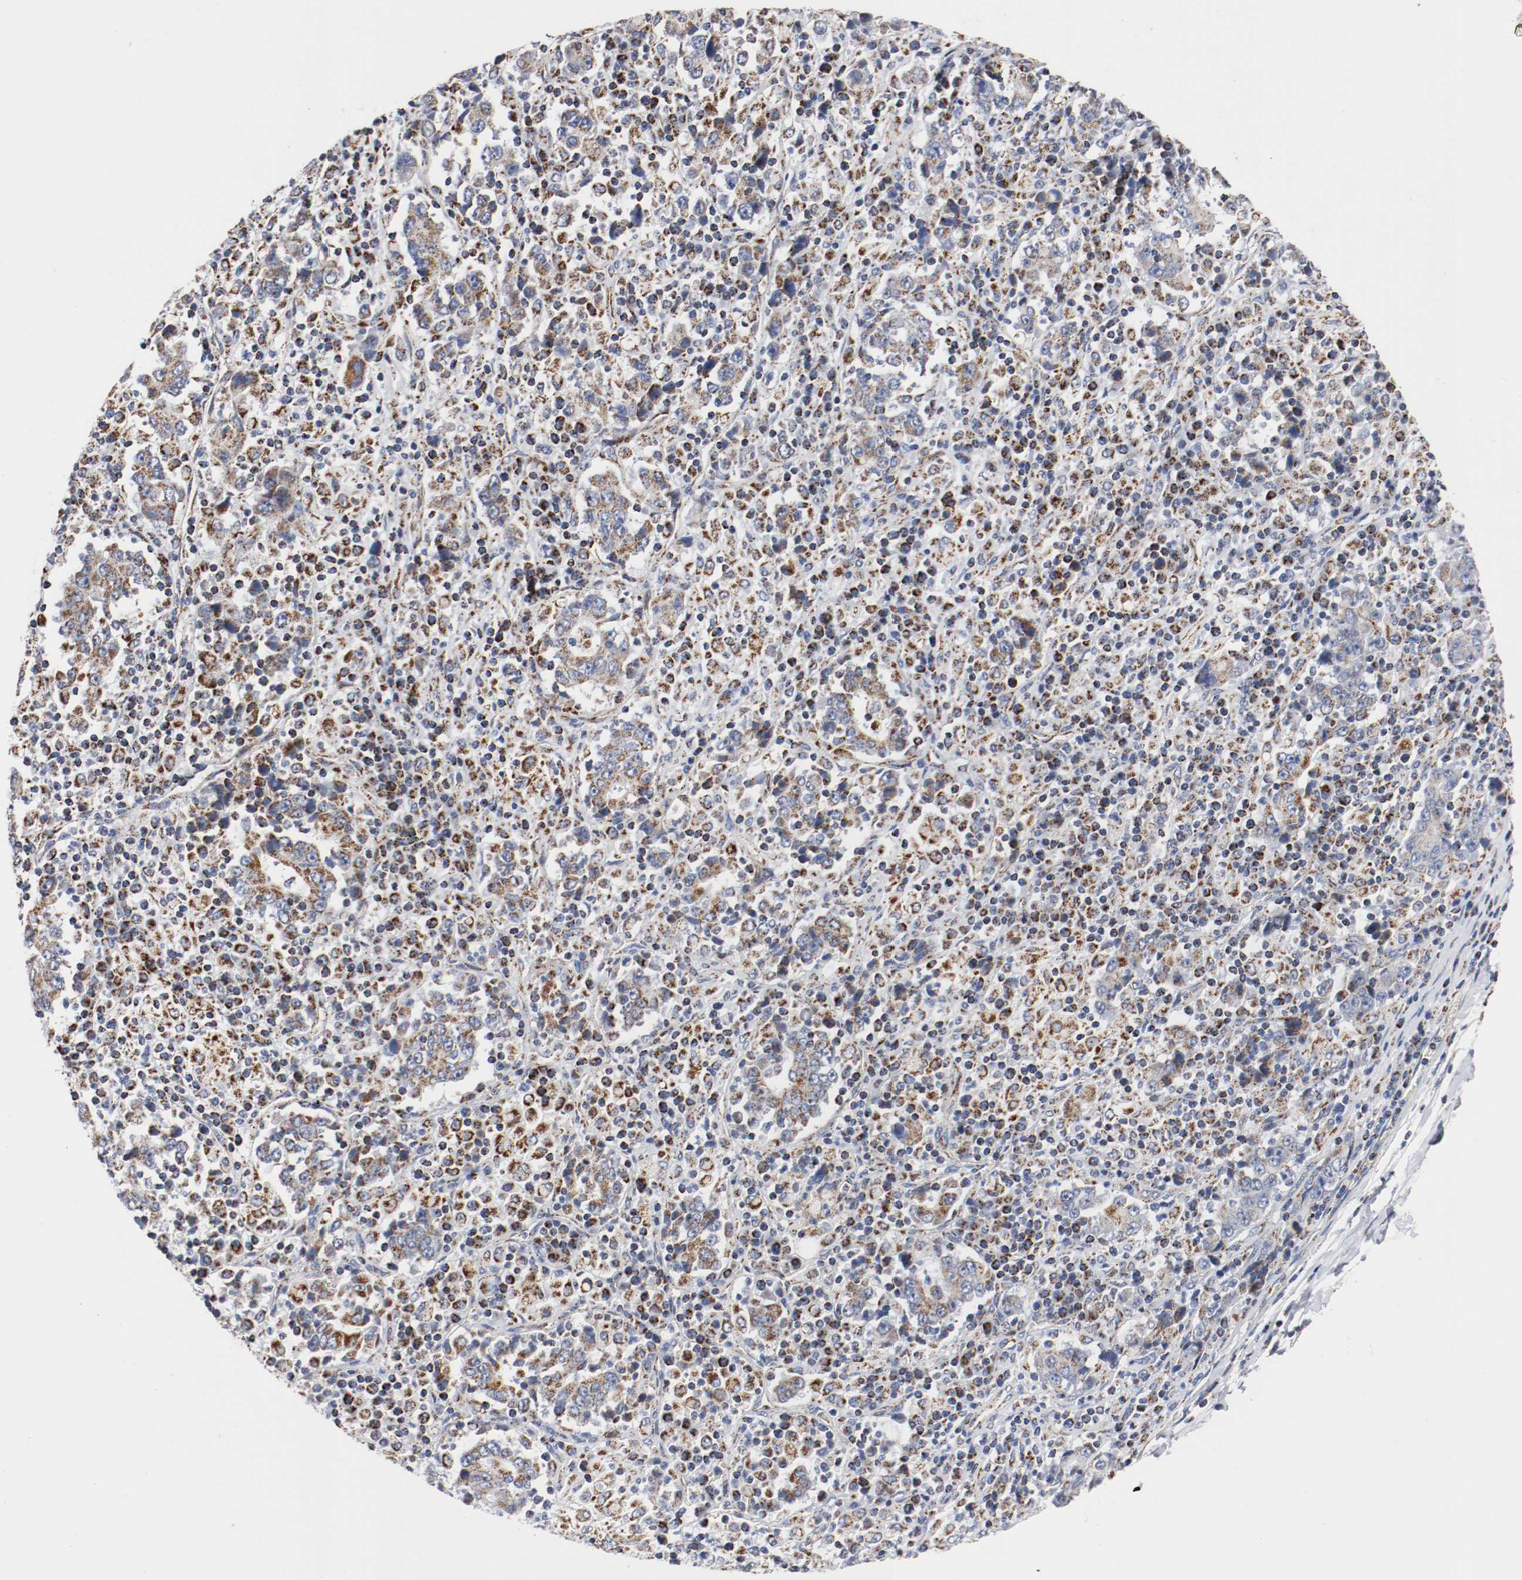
{"staining": {"intensity": "moderate", "quantity": "25%-75%", "location": "cytoplasmic/membranous"}, "tissue": "stomach cancer", "cell_type": "Tumor cells", "image_type": "cancer", "snomed": [{"axis": "morphology", "description": "Normal tissue, NOS"}, {"axis": "morphology", "description": "Adenocarcinoma, NOS"}, {"axis": "topography", "description": "Stomach, upper"}, {"axis": "topography", "description": "Stomach"}], "caption": "Human stomach cancer stained with a brown dye displays moderate cytoplasmic/membranous positive positivity in approximately 25%-75% of tumor cells.", "gene": "TUBD1", "patient": {"sex": "male", "age": 59}}